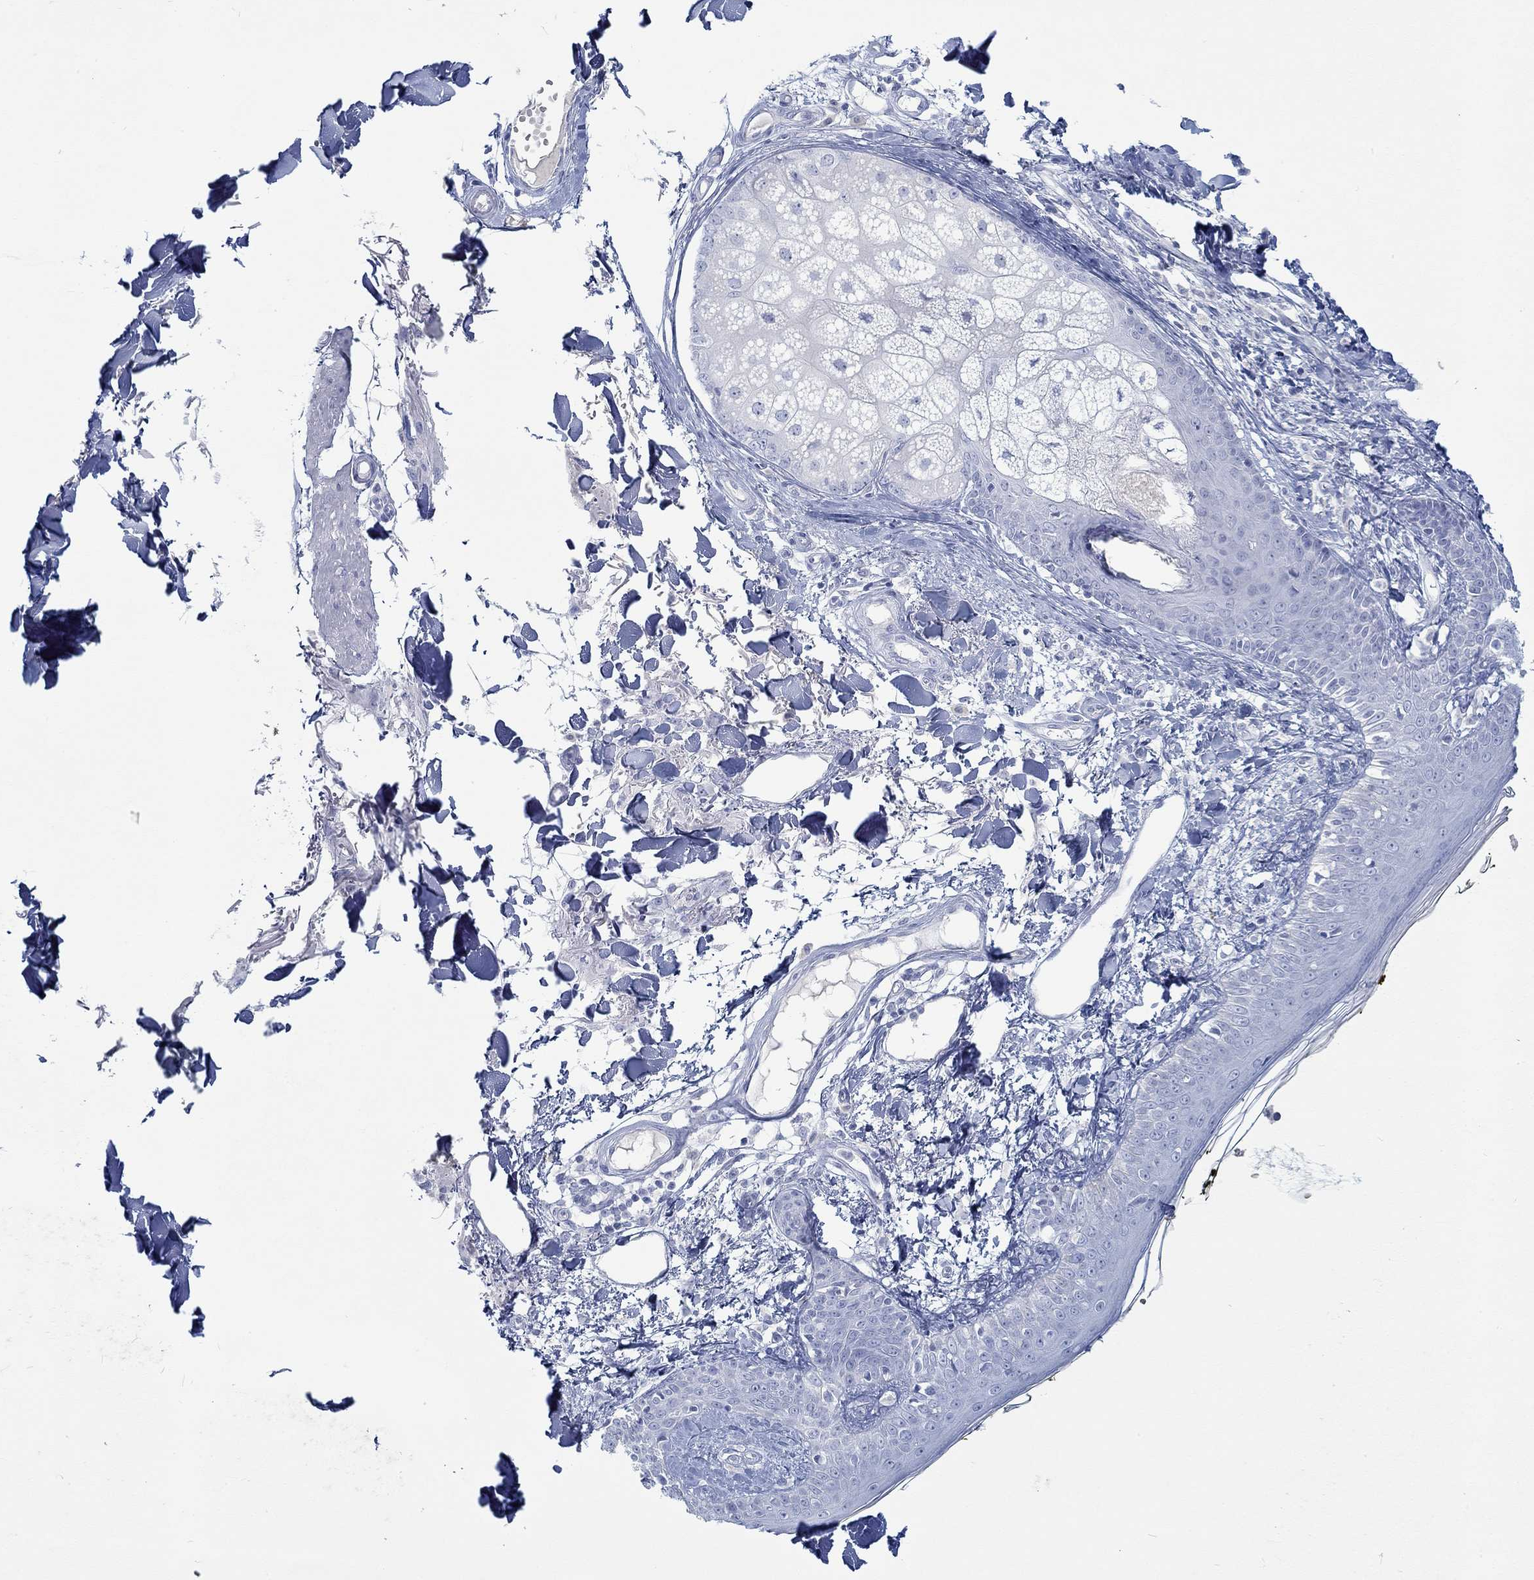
{"staining": {"intensity": "negative", "quantity": "none", "location": "none"}, "tissue": "skin", "cell_type": "Fibroblasts", "image_type": "normal", "snomed": [{"axis": "morphology", "description": "Normal tissue, NOS"}, {"axis": "topography", "description": "Skin"}], "caption": "This is an immunohistochemistry (IHC) micrograph of unremarkable skin. There is no staining in fibroblasts.", "gene": "PAX9", "patient": {"sex": "male", "age": 76}}